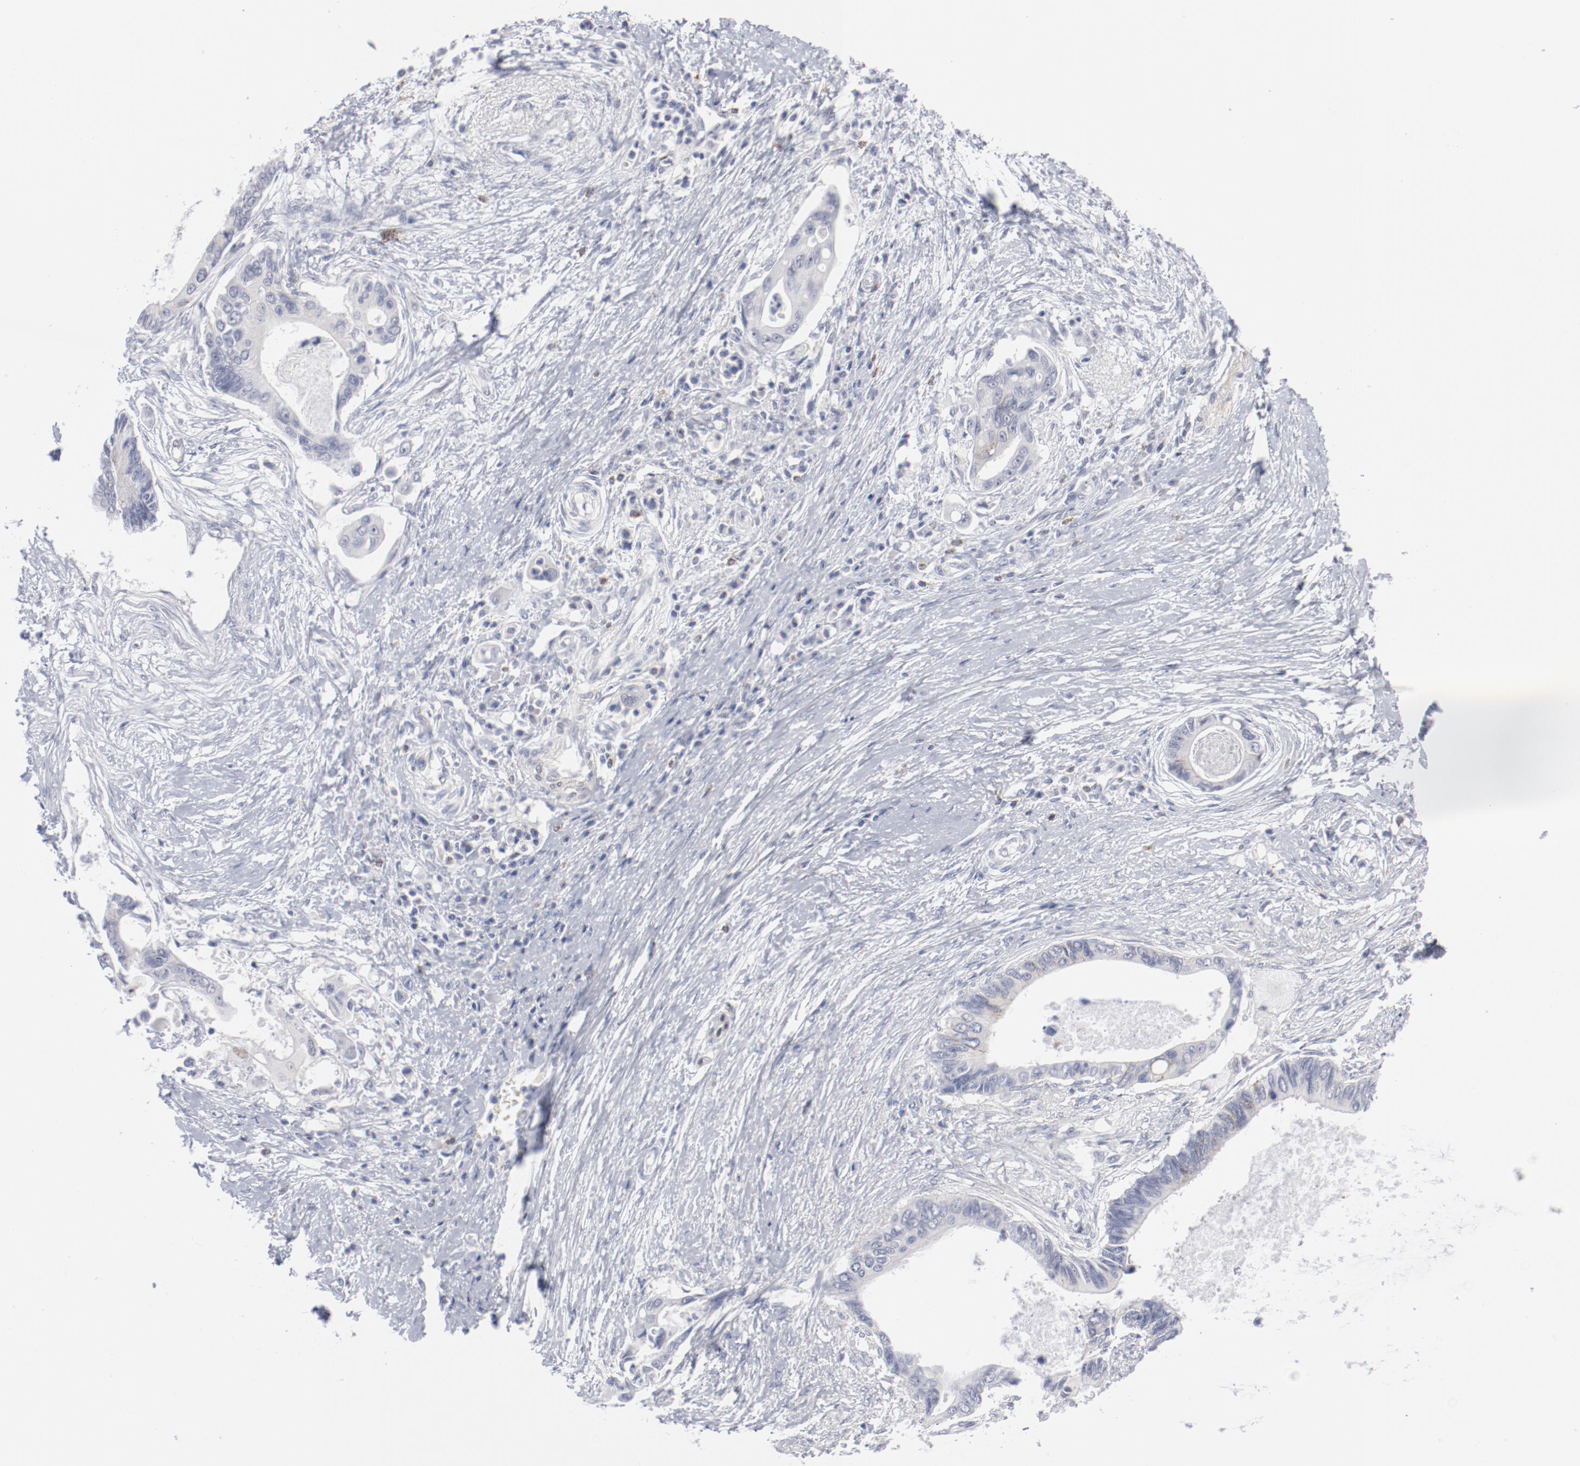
{"staining": {"intensity": "negative", "quantity": "none", "location": "none"}, "tissue": "pancreatic cancer", "cell_type": "Tumor cells", "image_type": "cancer", "snomed": [{"axis": "morphology", "description": "Adenocarcinoma, NOS"}, {"axis": "topography", "description": "Pancreas"}], "caption": "Pancreatic cancer (adenocarcinoma) stained for a protein using immunohistochemistry (IHC) shows no staining tumor cells.", "gene": "SH3BGR", "patient": {"sex": "female", "age": 70}}